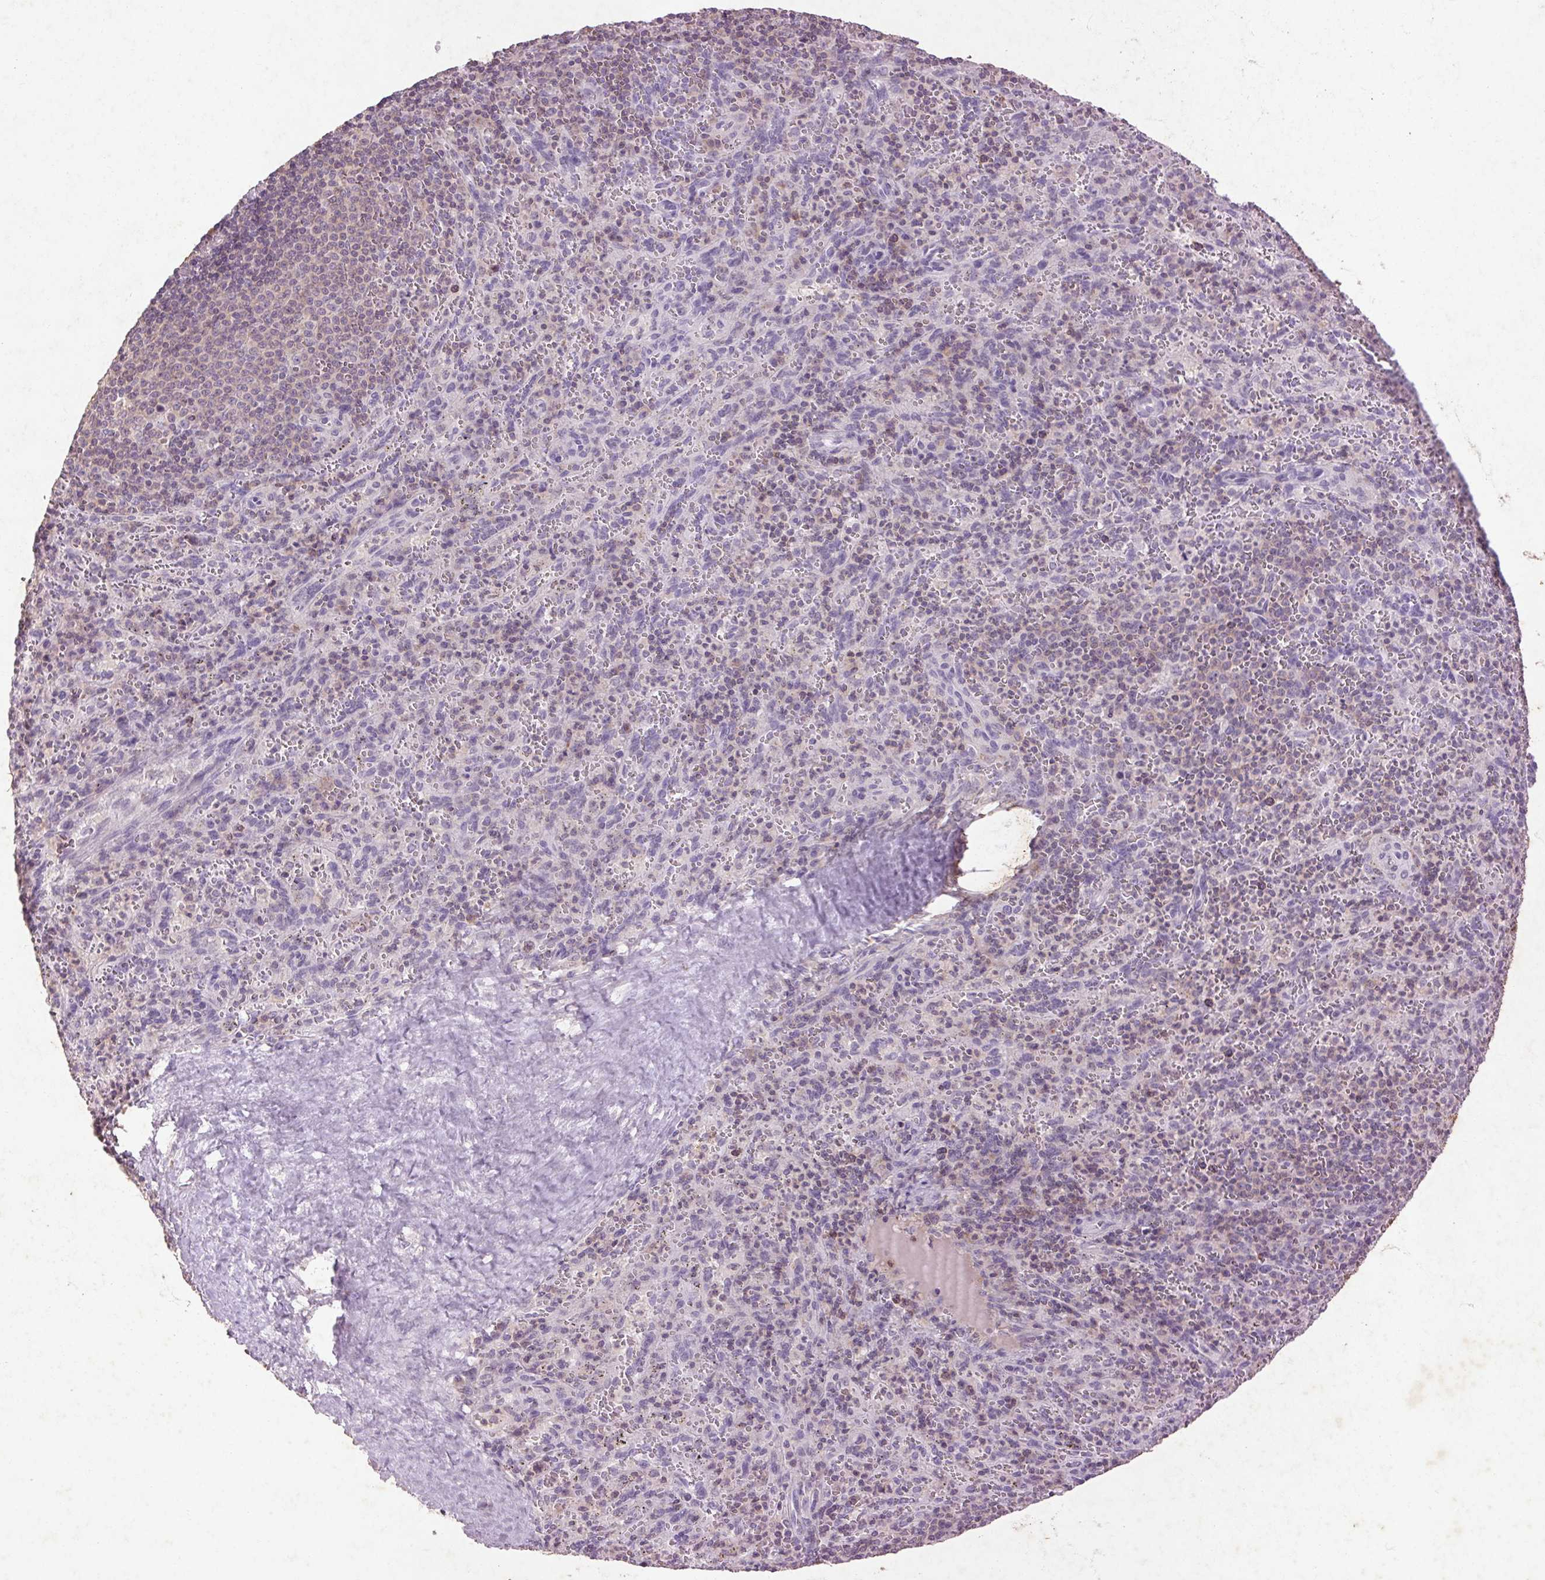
{"staining": {"intensity": "negative", "quantity": "none", "location": "none"}, "tissue": "spleen", "cell_type": "Cells in red pulp", "image_type": "normal", "snomed": [{"axis": "morphology", "description": "Normal tissue, NOS"}, {"axis": "topography", "description": "Spleen"}], "caption": "Immunohistochemistry (IHC) of benign spleen reveals no expression in cells in red pulp. (Immunohistochemistry, brightfield microscopy, high magnification).", "gene": "FNDC7", "patient": {"sex": "male", "age": 57}}